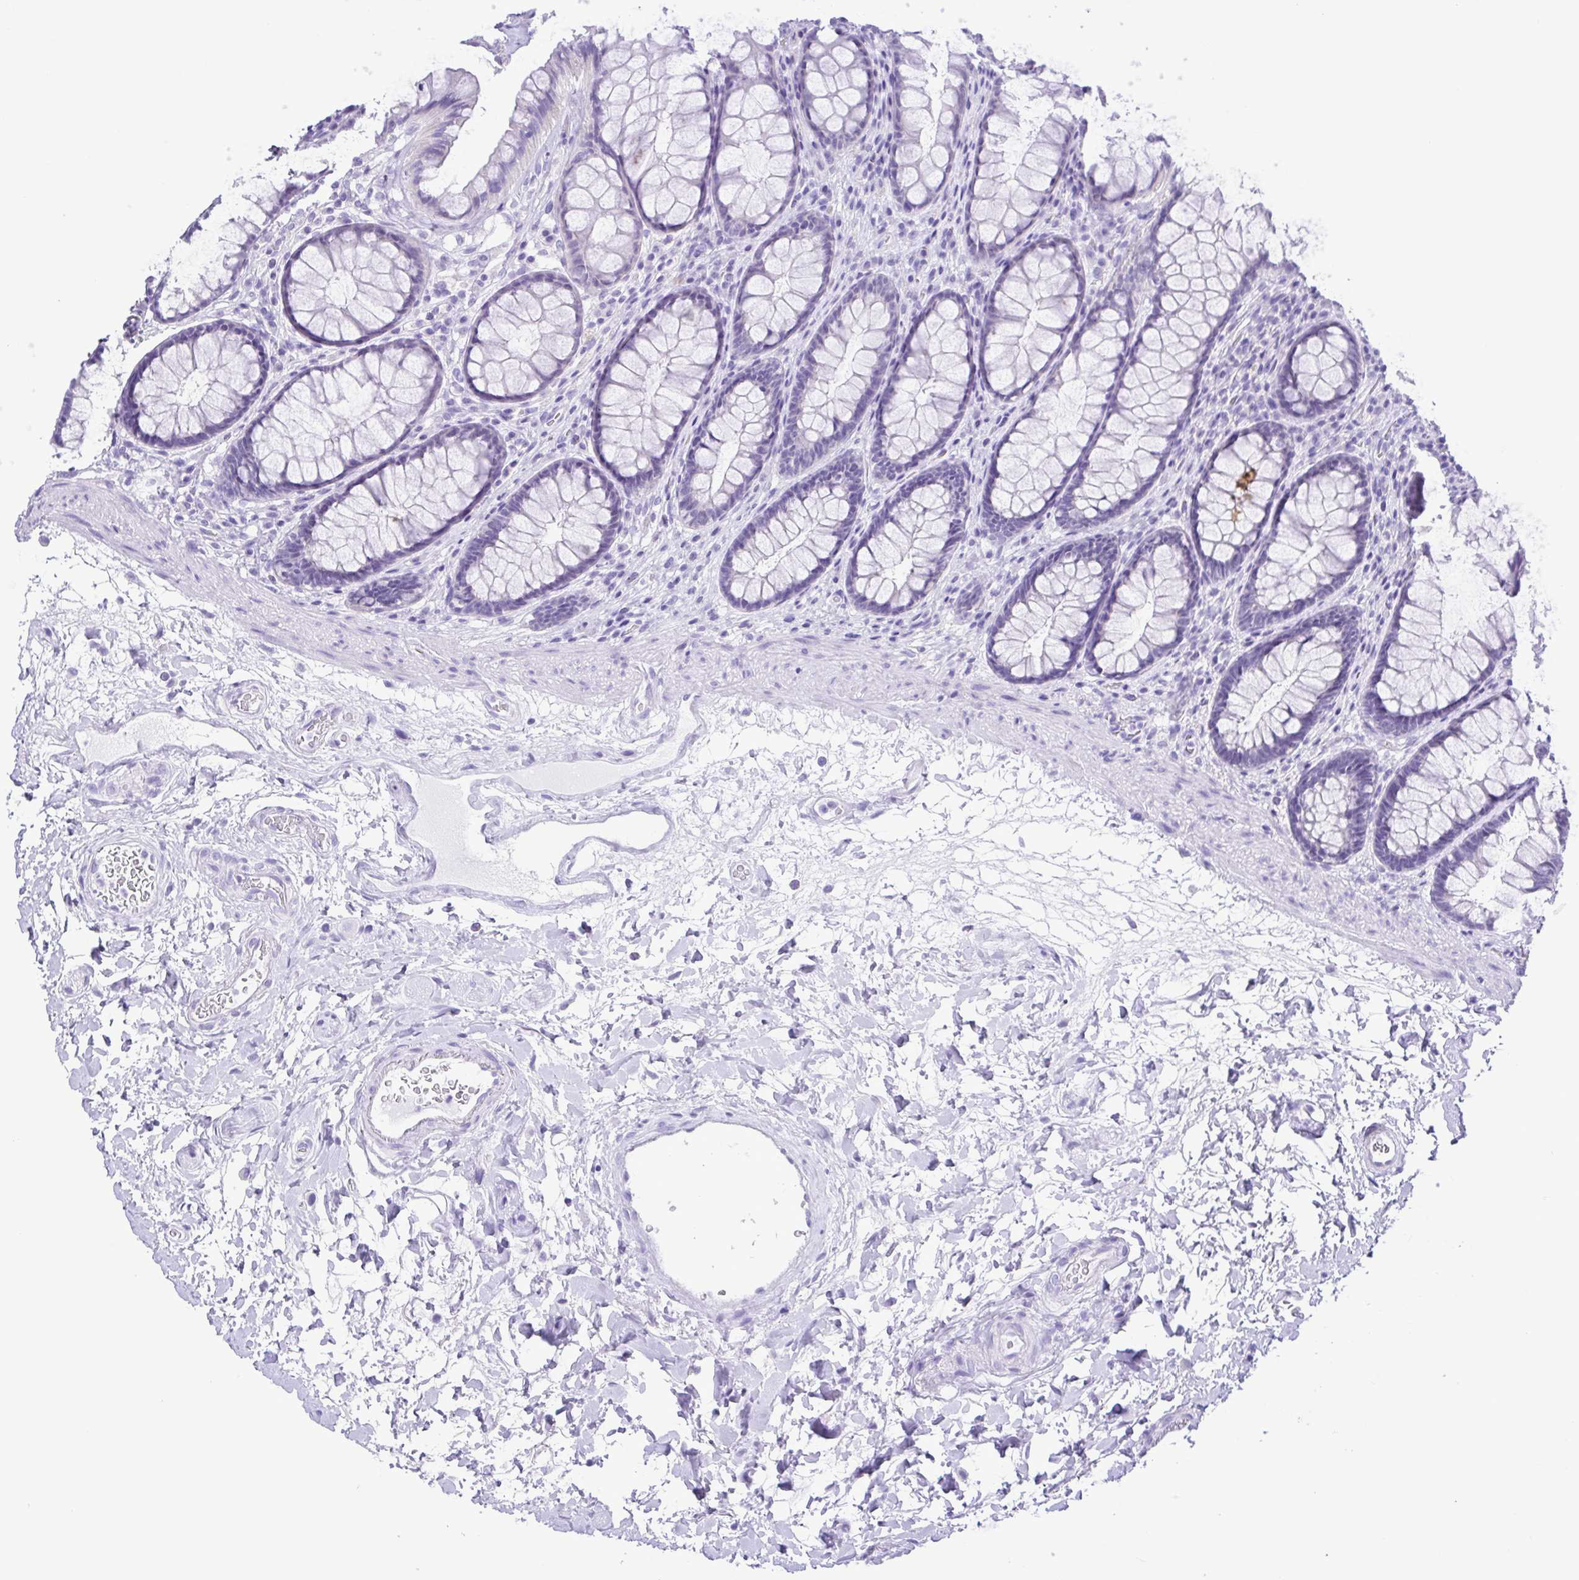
{"staining": {"intensity": "negative", "quantity": "none", "location": "none"}, "tissue": "rectum", "cell_type": "Glandular cells", "image_type": "normal", "snomed": [{"axis": "morphology", "description": "Normal tissue, NOS"}, {"axis": "topography", "description": "Rectum"}], "caption": "The IHC image has no significant staining in glandular cells of rectum. (Immunohistochemistry, brightfield microscopy, high magnification).", "gene": "CASP14", "patient": {"sex": "male", "age": 72}}